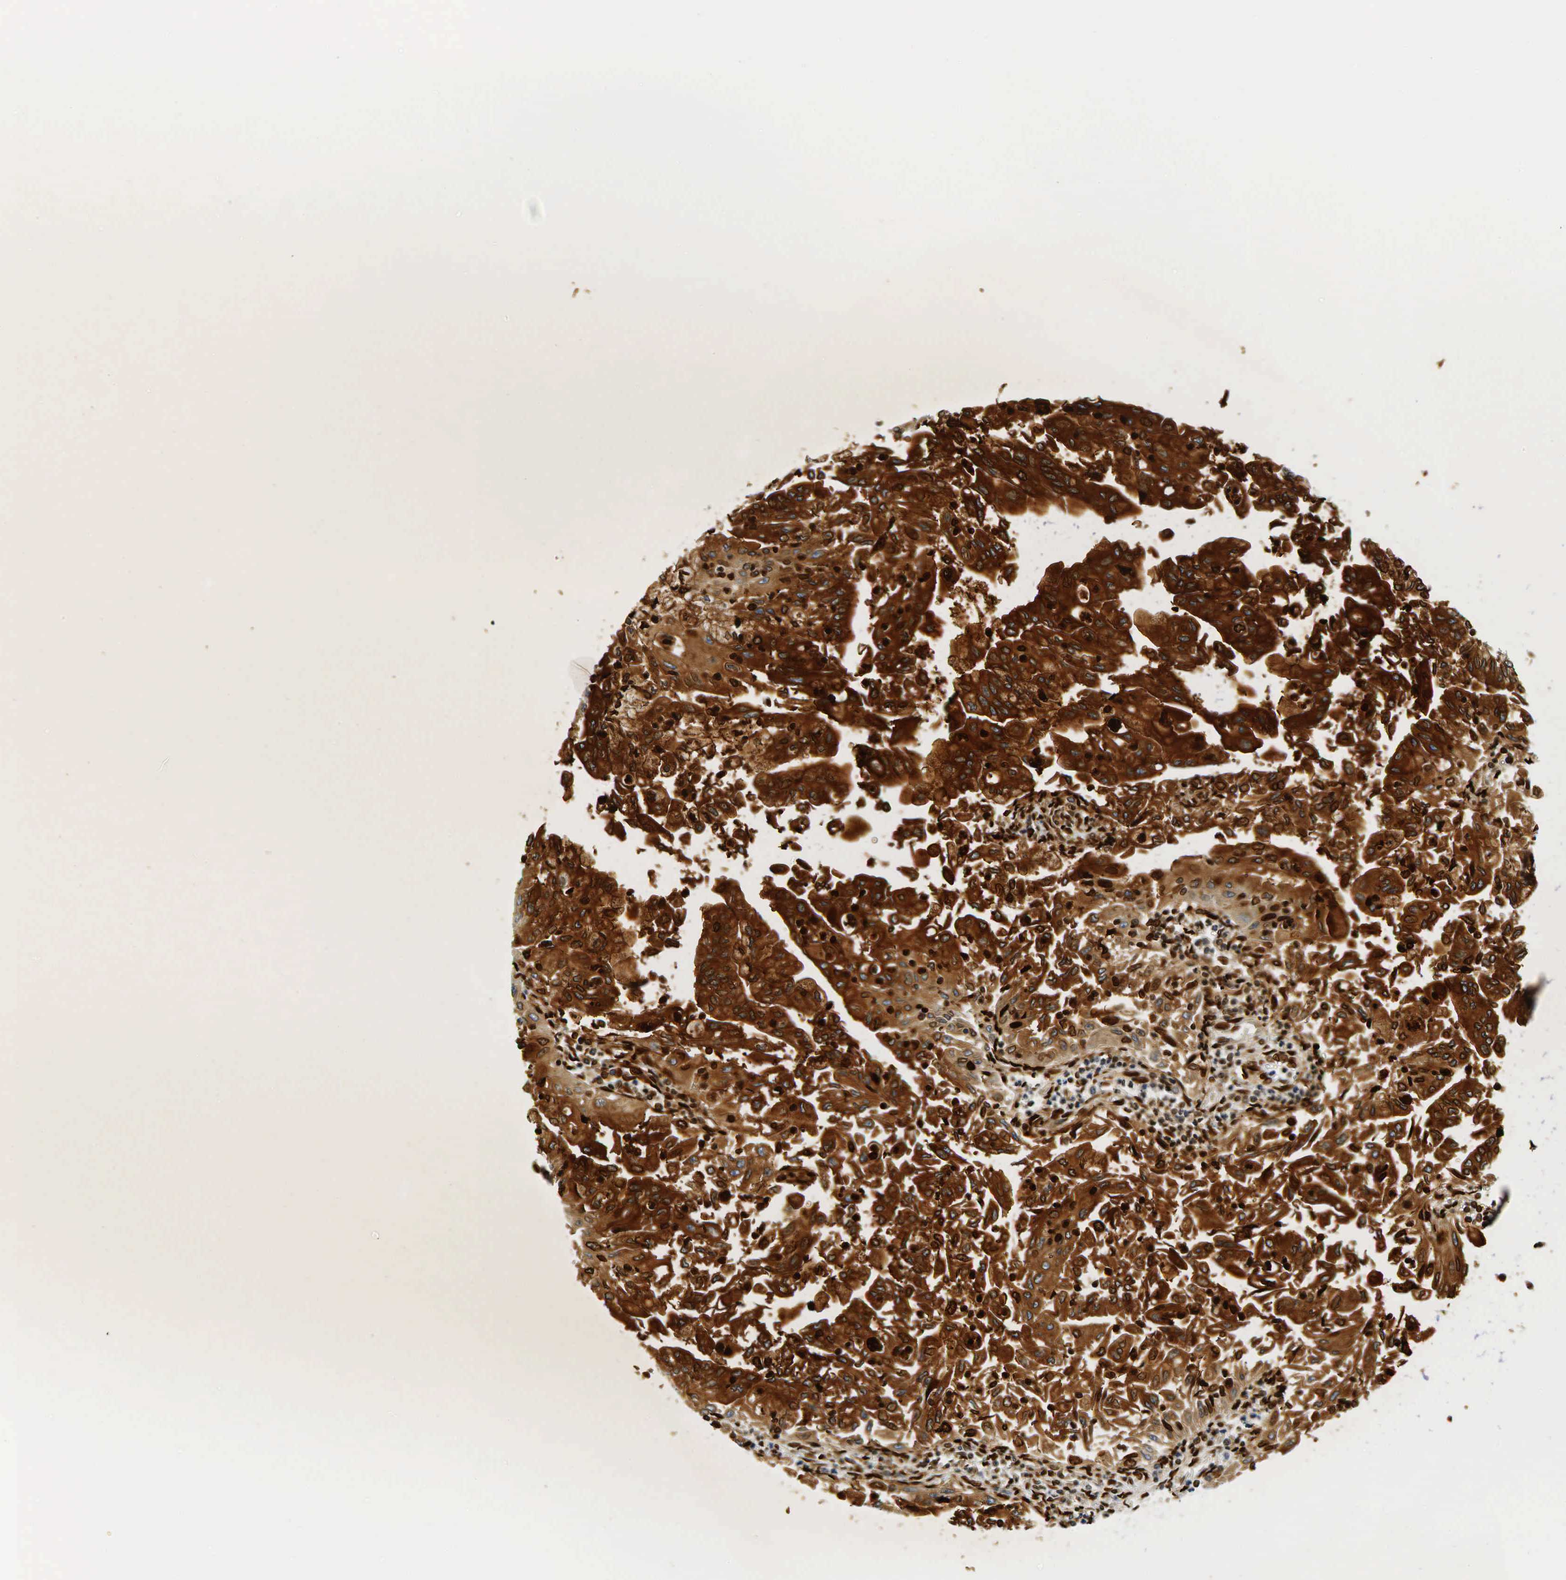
{"staining": {"intensity": "strong", "quantity": ">75%", "location": "cytoplasmic/membranous,nuclear"}, "tissue": "endometrial cancer", "cell_type": "Tumor cells", "image_type": "cancer", "snomed": [{"axis": "morphology", "description": "Adenocarcinoma, NOS"}, {"axis": "topography", "description": "Endometrium"}], "caption": "DAB immunohistochemical staining of endometrial adenocarcinoma exhibits strong cytoplasmic/membranous and nuclear protein expression in approximately >75% of tumor cells.", "gene": "CEACAM5", "patient": {"sex": "female", "age": 75}}